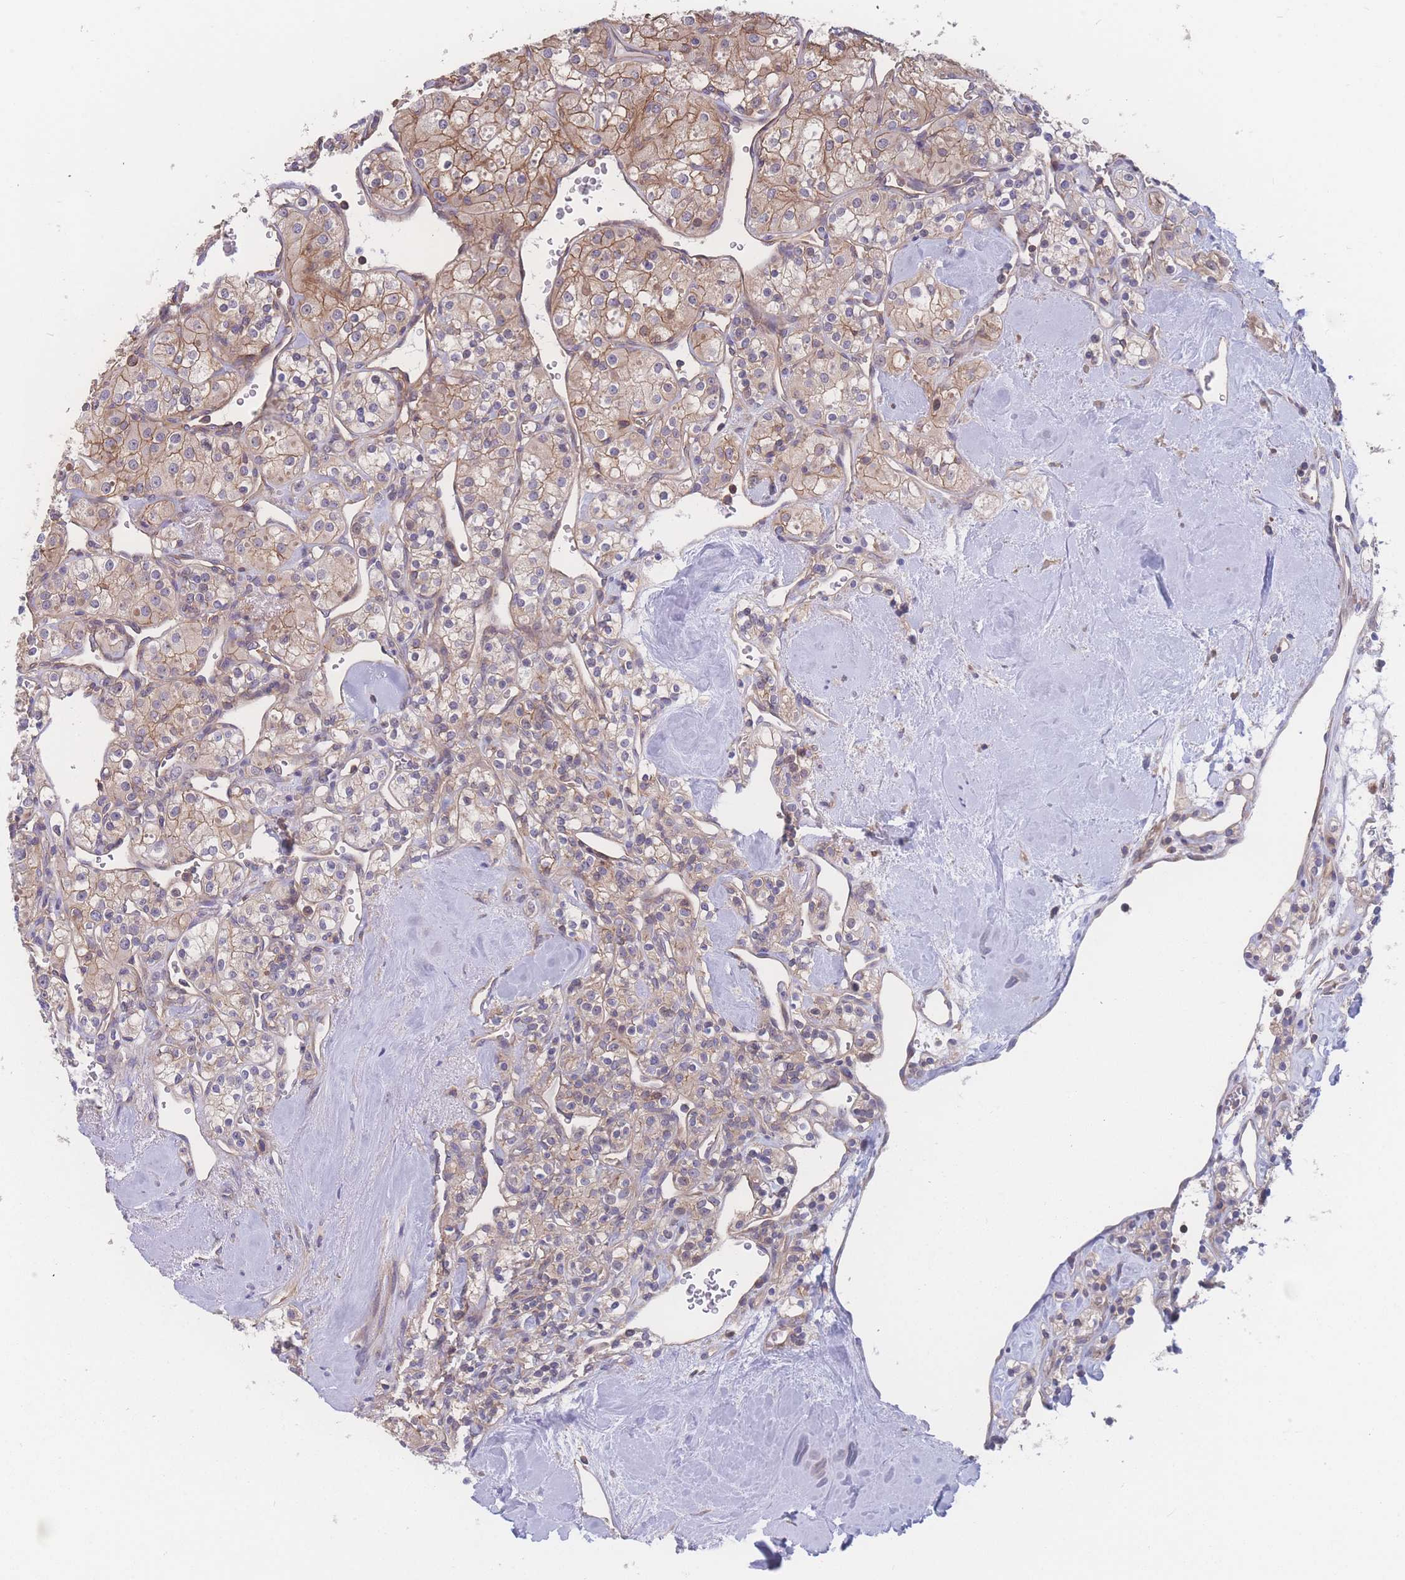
{"staining": {"intensity": "moderate", "quantity": "25%-75%", "location": "cytoplasmic/membranous"}, "tissue": "renal cancer", "cell_type": "Tumor cells", "image_type": "cancer", "snomed": [{"axis": "morphology", "description": "Adenocarcinoma, NOS"}, {"axis": "topography", "description": "Kidney"}], "caption": "Renal adenocarcinoma was stained to show a protein in brown. There is medium levels of moderate cytoplasmic/membranous staining in about 25%-75% of tumor cells. The protein is stained brown, and the nuclei are stained in blue (DAB IHC with brightfield microscopy, high magnification).", "gene": "CFAP97", "patient": {"sex": "male", "age": 77}}